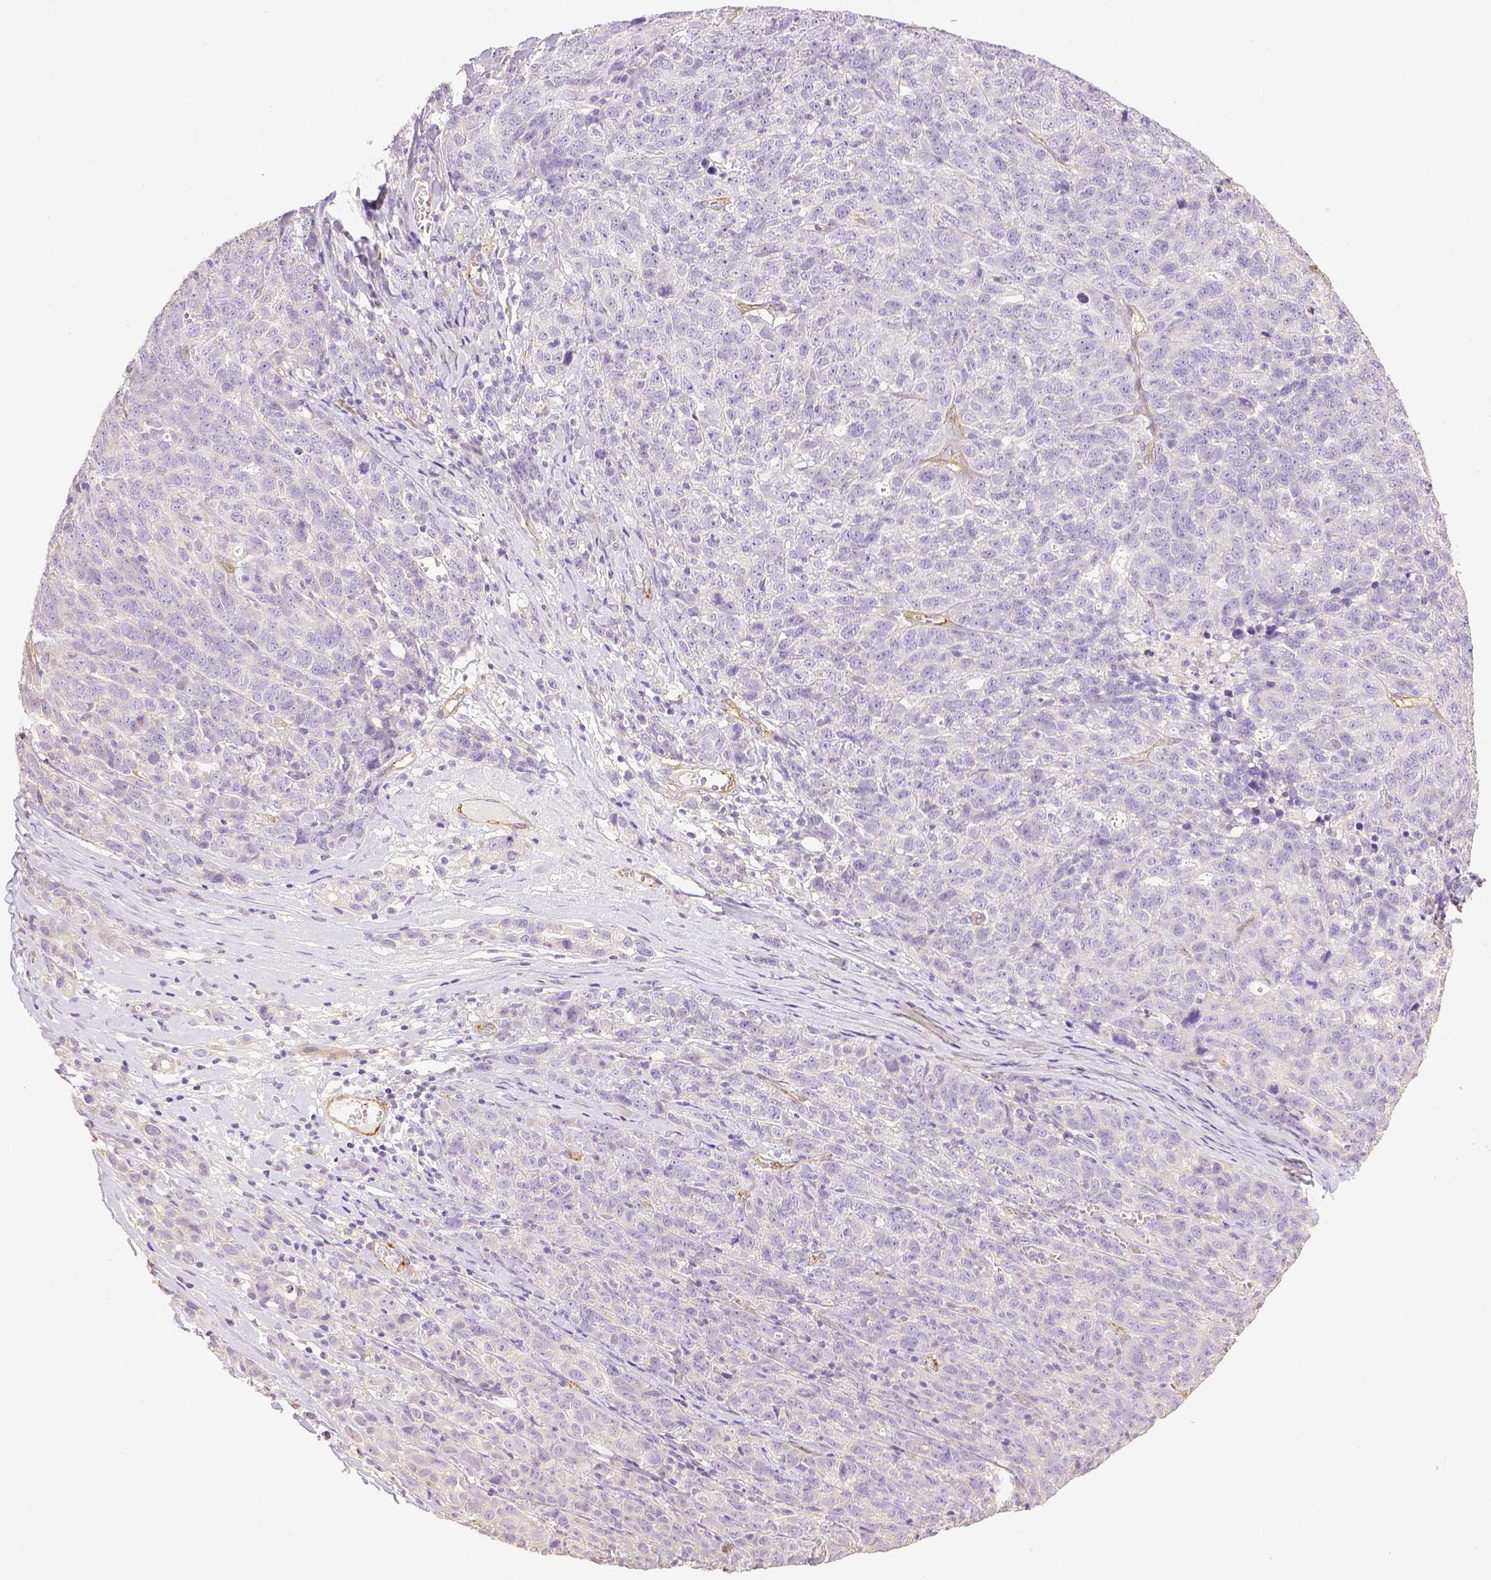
{"staining": {"intensity": "negative", "quantity": "none", "location": "none"}, "tissue": "ovarian cancer", "cell_type": "Tumor cells", "image_type": "cancer", "snomed": [{"axis": "morphology", "description": "Cystadenocarcinoma, serous, NOS"}, {"axis": "topography", "description": "Ovary"}], "caption": "DAB immunohistochemical staining of ovarian cancer (serous cystadenocarcinoma) reveals no significant expression in tumor cells.", "gene": "THY1", "patient": {"sex": "female", "age": 71}}